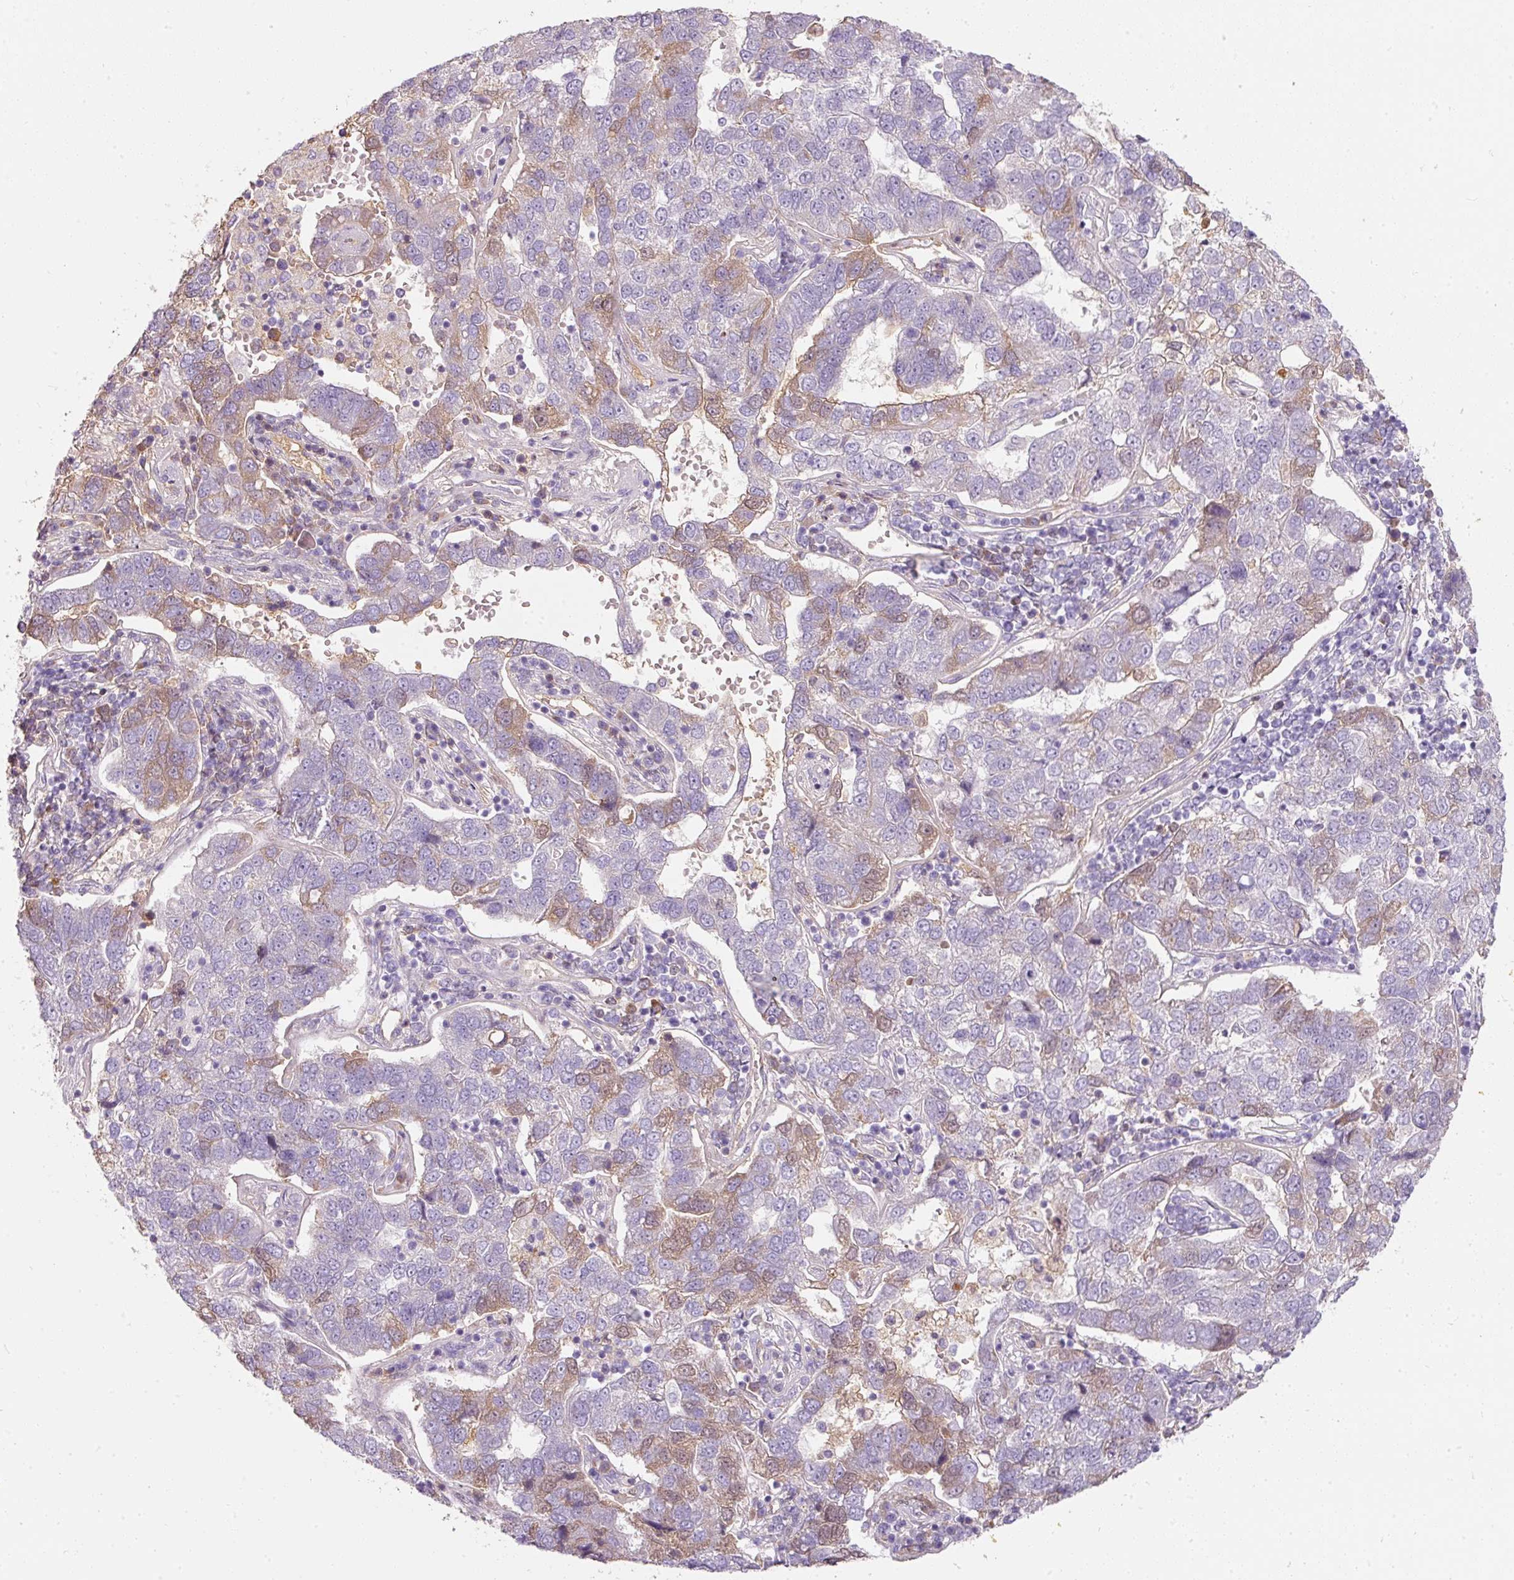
{"staining": {"intensity": "moderate", "quantity": "<25%", "location": "cytoplasmic/membranous"}, "tissue": "pancreatic cancer", "cell_type": "Tumor cells", "image_type": "cancer", "snomed": [{"axis": "morphology", "description": "Adenocarcinoma, NOS"}, {"axis": "topography", "description": "Pancreas"}], "caption": "Brown immunohistochemical staining in adenocarcinoma (pancreatic) demonstrates moderate cytoplasmic/membranous staining in approximately <25% of tumor cells.", "gene": "TMEM37", "patient": {"sex": "female", "age": 61}}